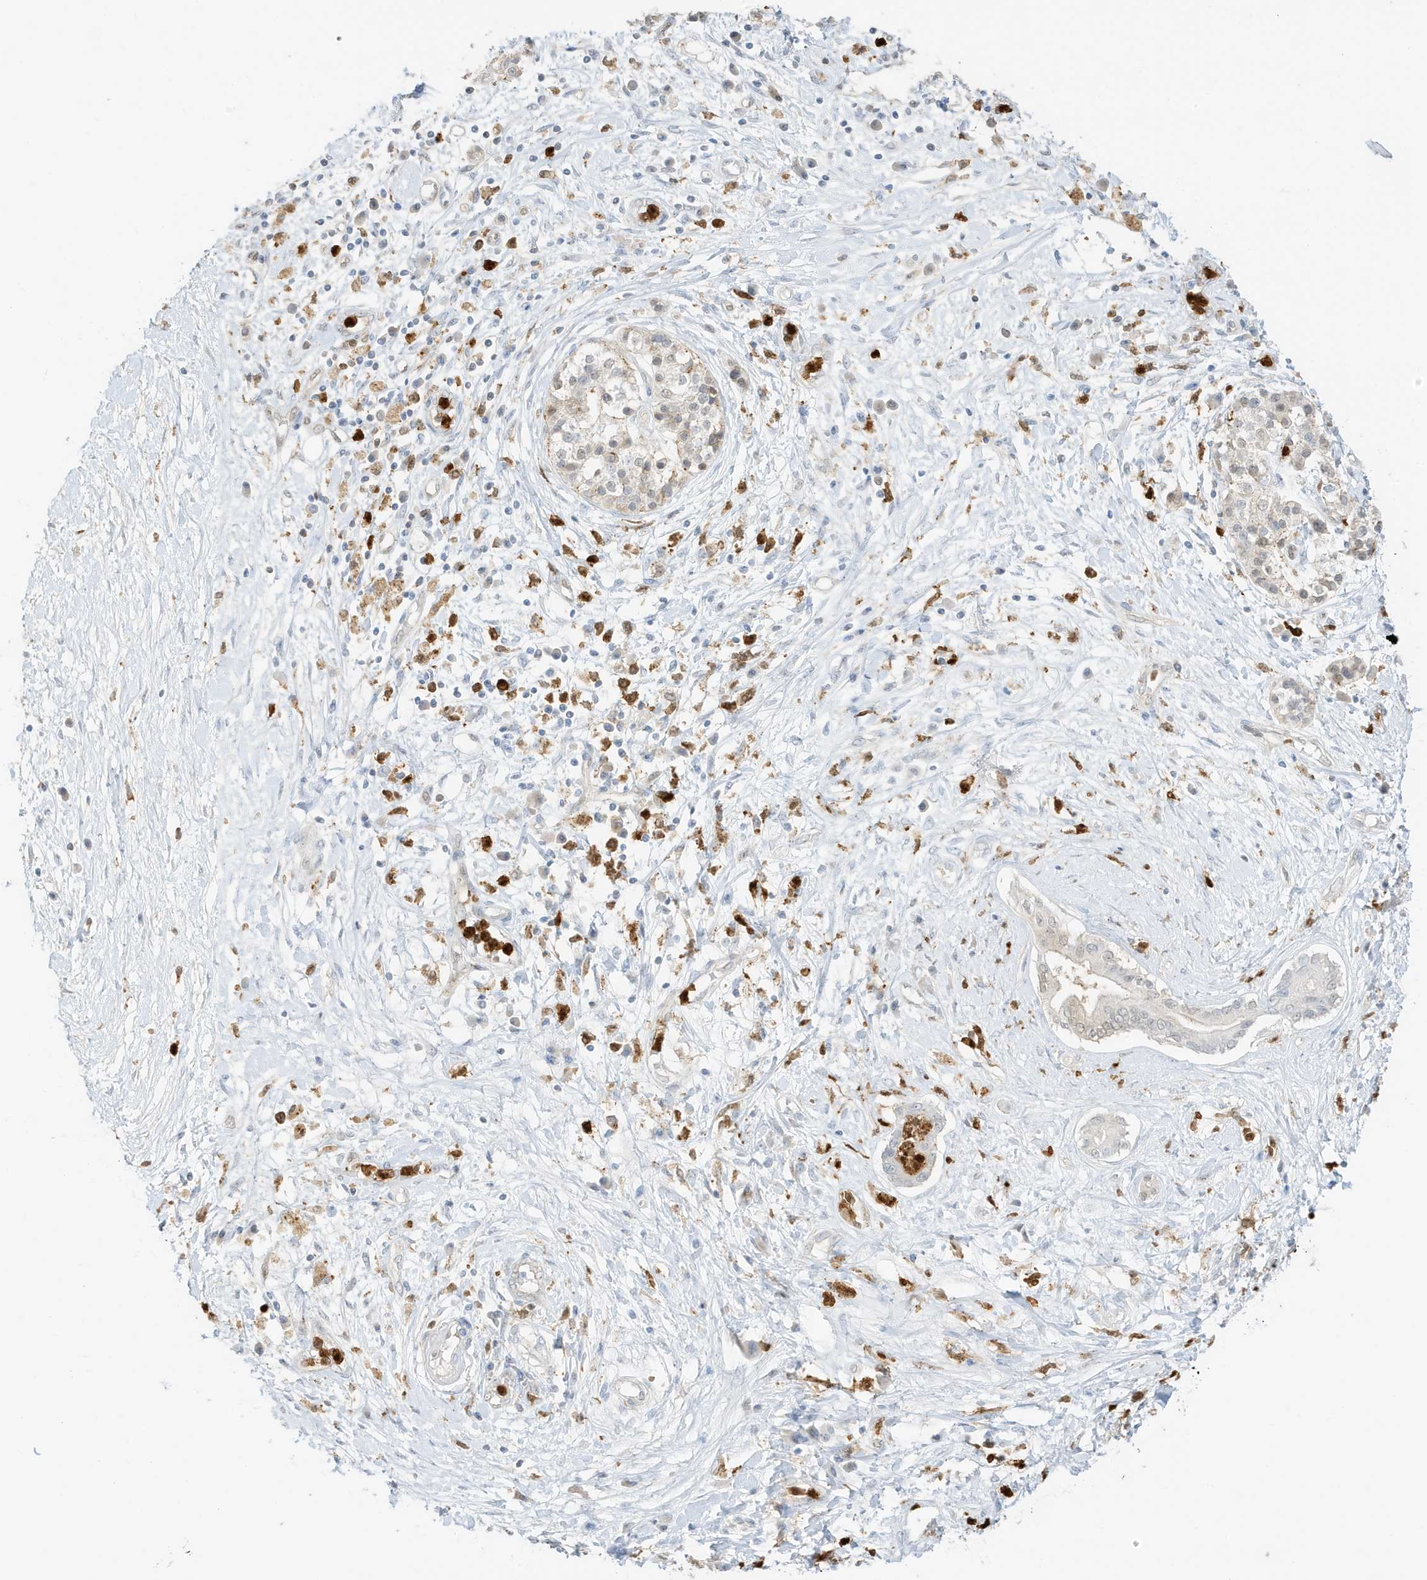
{"staining": {"intensity": "negative", "quantity": "none", "location": "none"}, "tissue": "pancreatic cancer", "cell_type": "Tumor cells", "image_type": "cancer", "snomed": [{"axis": "morphology", "description": "Adenocarcinoma, NOS"}, {"axis": "topography", "description": "Pancreas"}], "caption": "The immunohistochemistry (IHC) micrograph has no significant positivity in tumor cells of pancreatic cancer (adenocarcinoma) tissue.", "gene": "GCA", "patient": {"sex": "female", "age": 56}}